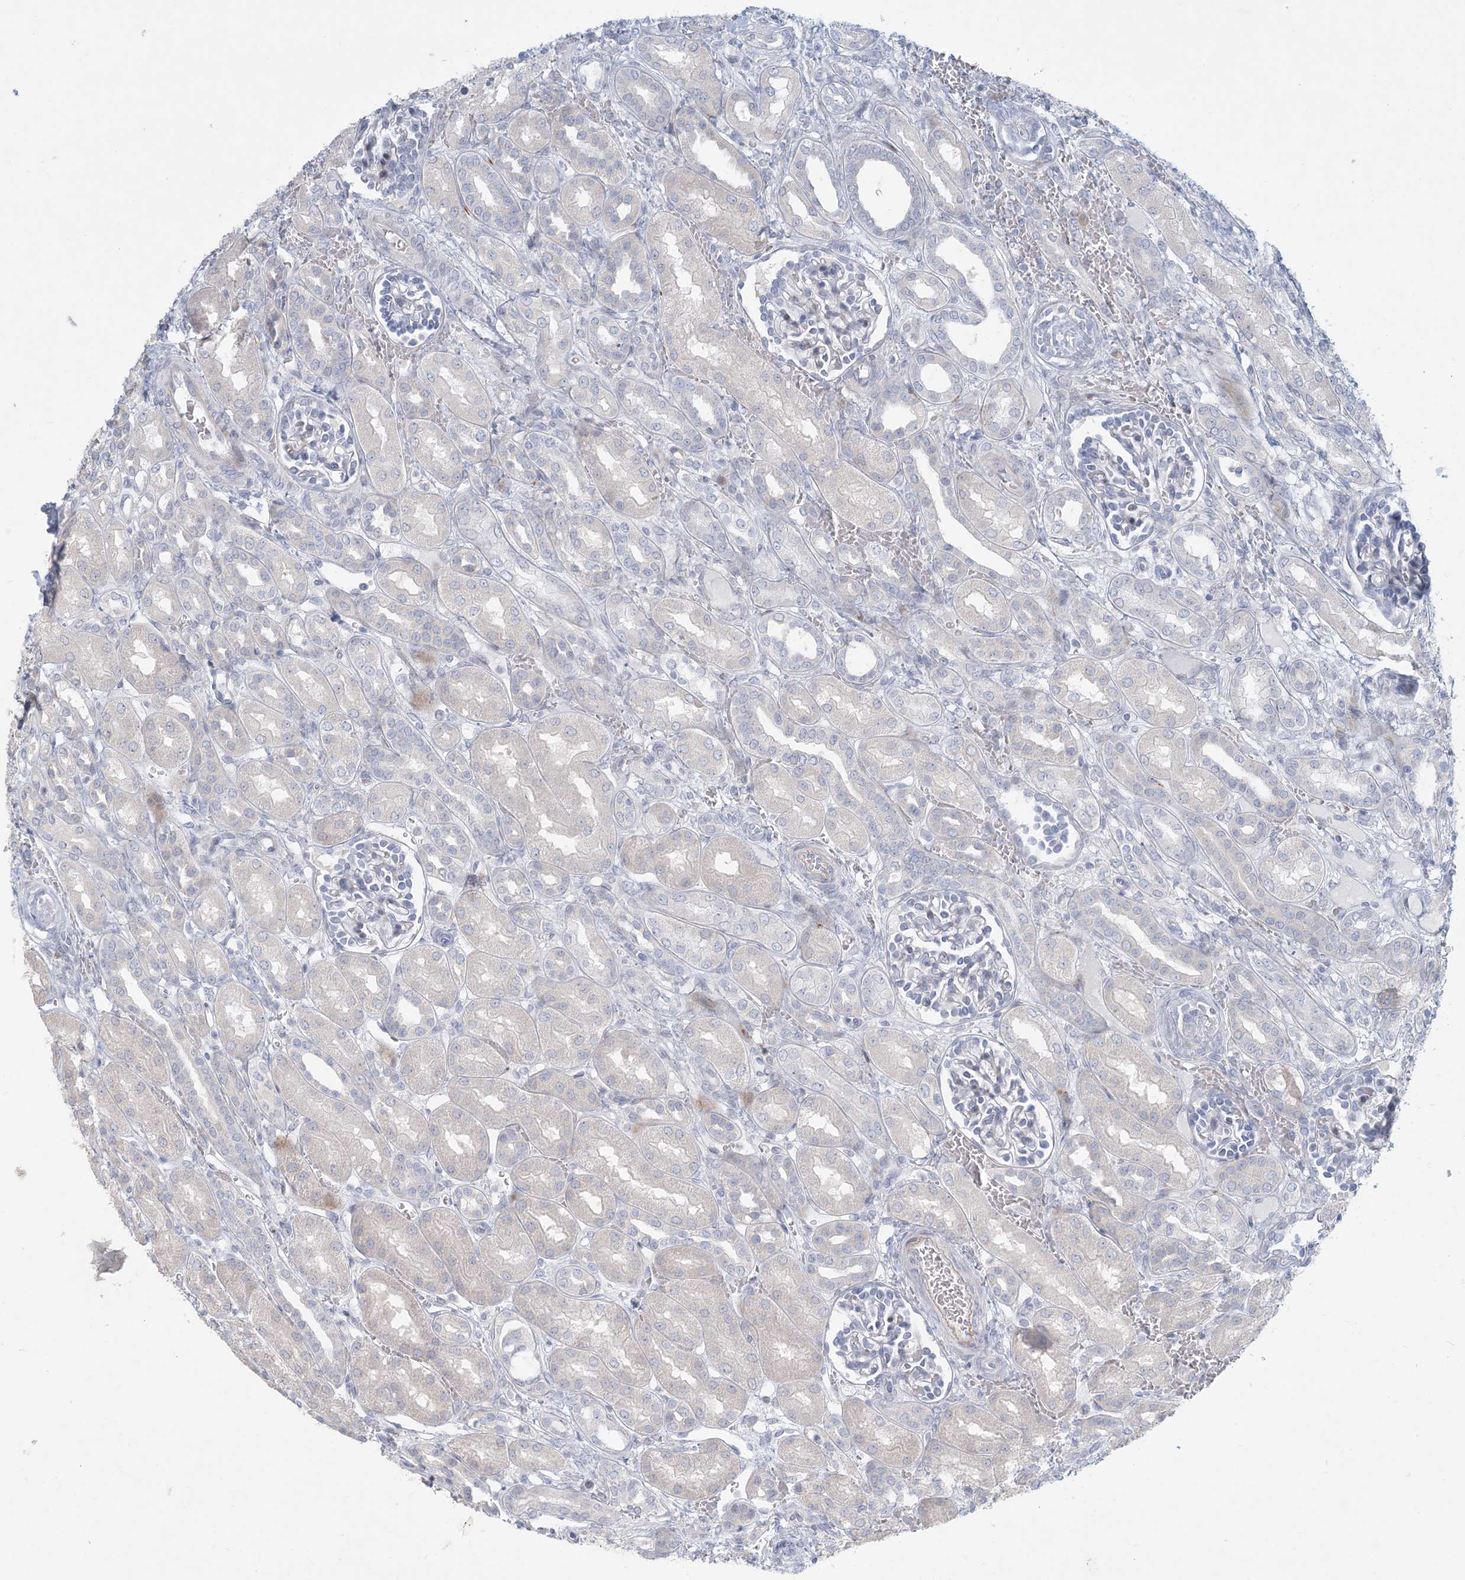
{"staining": {"intensity": "negative", "quantity": "none", "location": "none"}, "tissue": "kidney", "cell_type": "Cells in glomeruli", "image_type": "normal", "snomed": [{"axis": "morphology", "description": "Normal tissue, NOS"}, {"axis": "morphology", "description": "Neoplasm, malignant, NOS"}, {"axis": "topography", "description": "Kidney"}], "caption": "Immunohistochemistry of normal human kidney reveals no staining in cells in glomeruli.", "gene": "ZNF385D", "patient": {"sex": "female", "age": 1}}